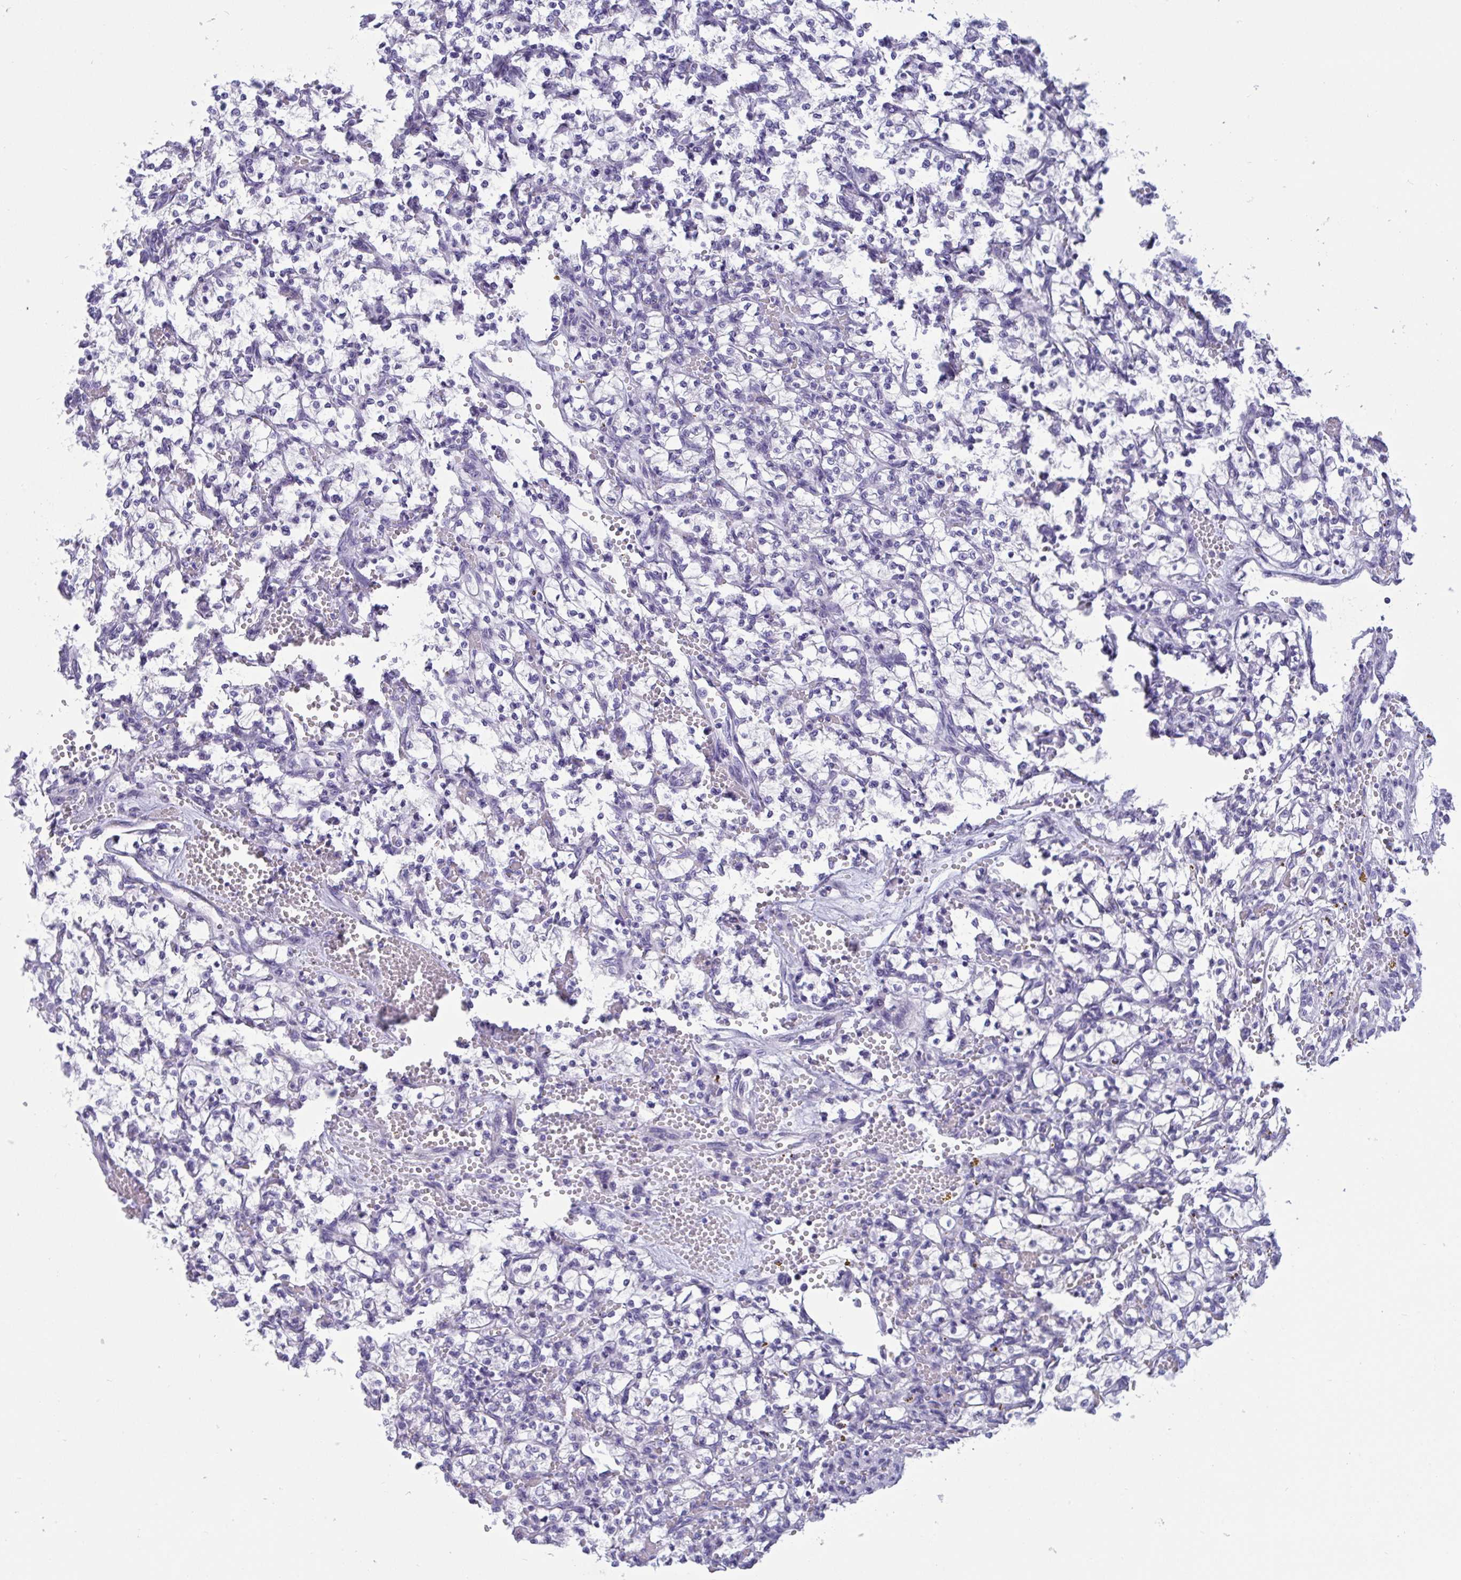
{"staining": {"intensity": "negative", "quantity": "none", "location": "none"}, "tissue": "renal cancer", "cell_type": "Tumor cells", "image_type": "cancer", "snomed": [{"axis": "morphology", "description": "Adenocarcinoma, NOS"}, {"axis": "topography", "description": "Kidney"}], "caption": "The photomicrograph reveals no staining of tumor cells in adenocarcinoma (renal).", "gene": "OXLD1", "patient": {"sex": "female", "age": 64}}